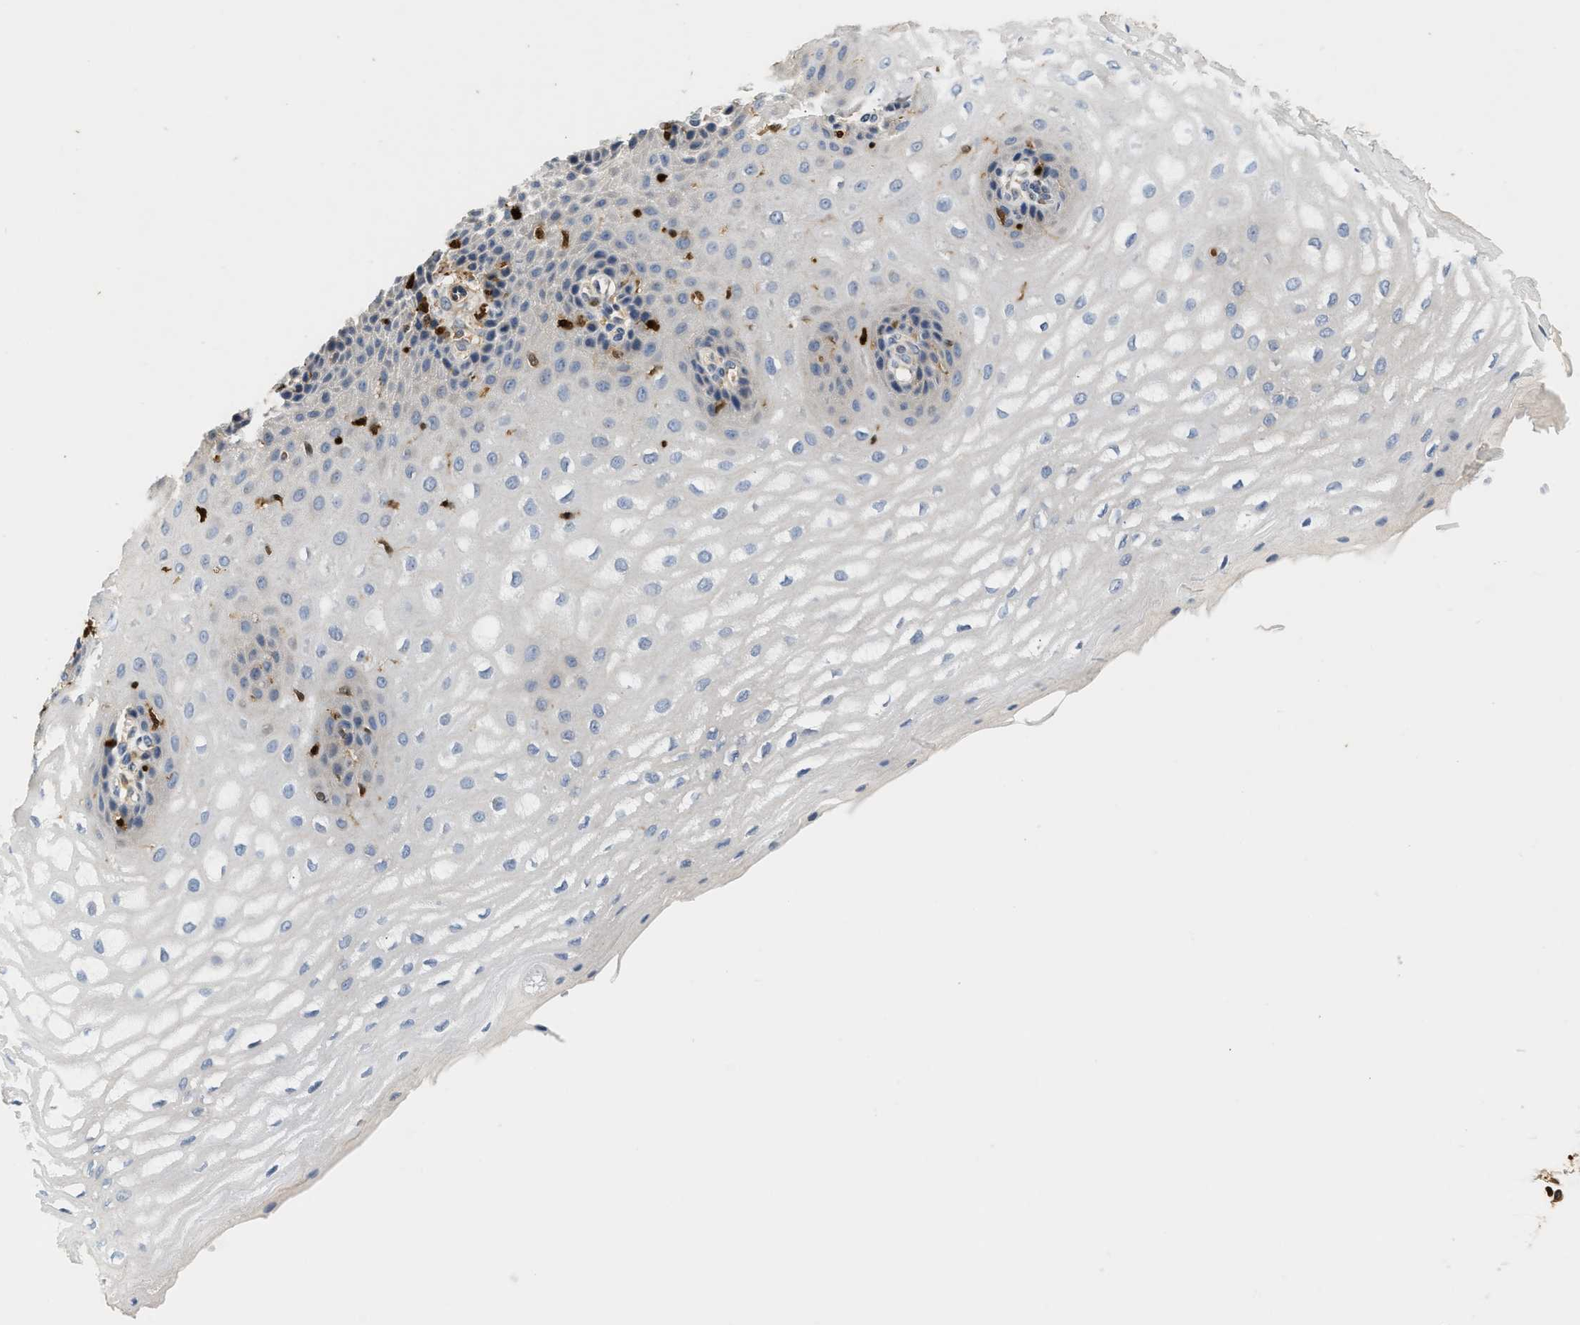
{"staining": {"intensity": "negative", "quantity": "none", "location": "none"}, "tissue": "esophagus", "cell_type": "Squamous epithelial cells", "image_type": "normal", "snomed": [{"axis": "morphology", "description": "Normal tissue, NOS"}, {"axis": "topography", "description": "Esophagus"}], "caption": "This image is of normal esophagus stained with immunohistochemistry (IHC) to label a protein in brown with the nuclei are counter-stained blue. There is no expression in squamous epithelial cells.", "gene": "SLIT2", "patient": {"sex": "male", "age": 54}}